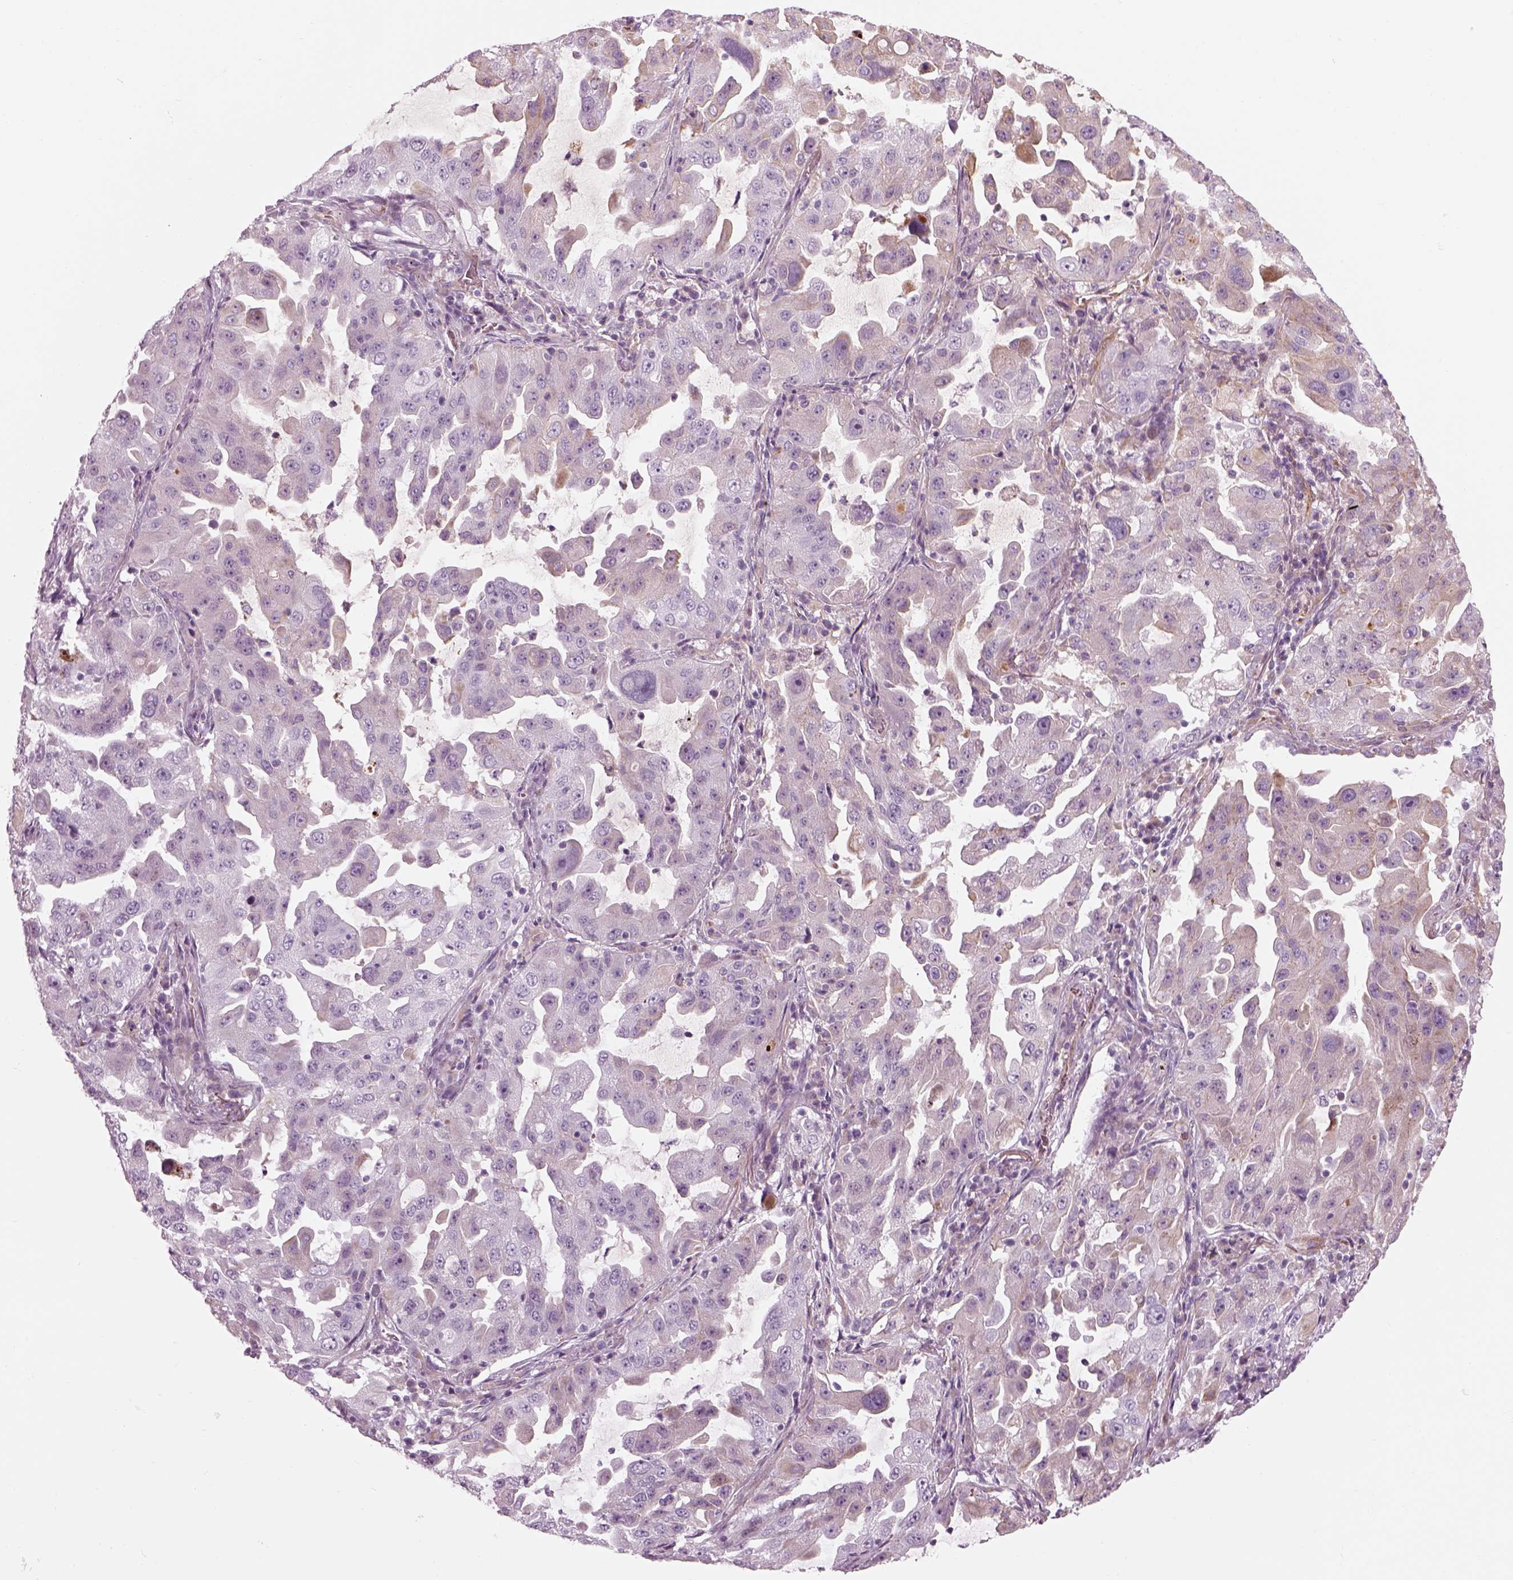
{"staining": {"intensity": "weak", "quantity": "<25%", "location": "cytoplasmic/membranous"}, "tissue": "lung cancer", "cell_type": "Tumor cells", "image_type": "cancer", "snomed": [{"axis": "morphology", "description": "Adenocarcinoma, NOS"}, {"axis": "topography", "description": "Lung"}], "caption": "An IHC histopathology image of adenocarcinoma (lung) is shown. There is no staining in tumor cells of adenocarcinoma (lung). The staining was performed using DAB (3,3'-diaminobenzidine) to visualize the protein expression in brown, while the nuclei were stained in blue with hematoxylin (Magnification: 20x).", "gene": "PABPC1L2B", "patient": {"sex": "female", "age": 61}}